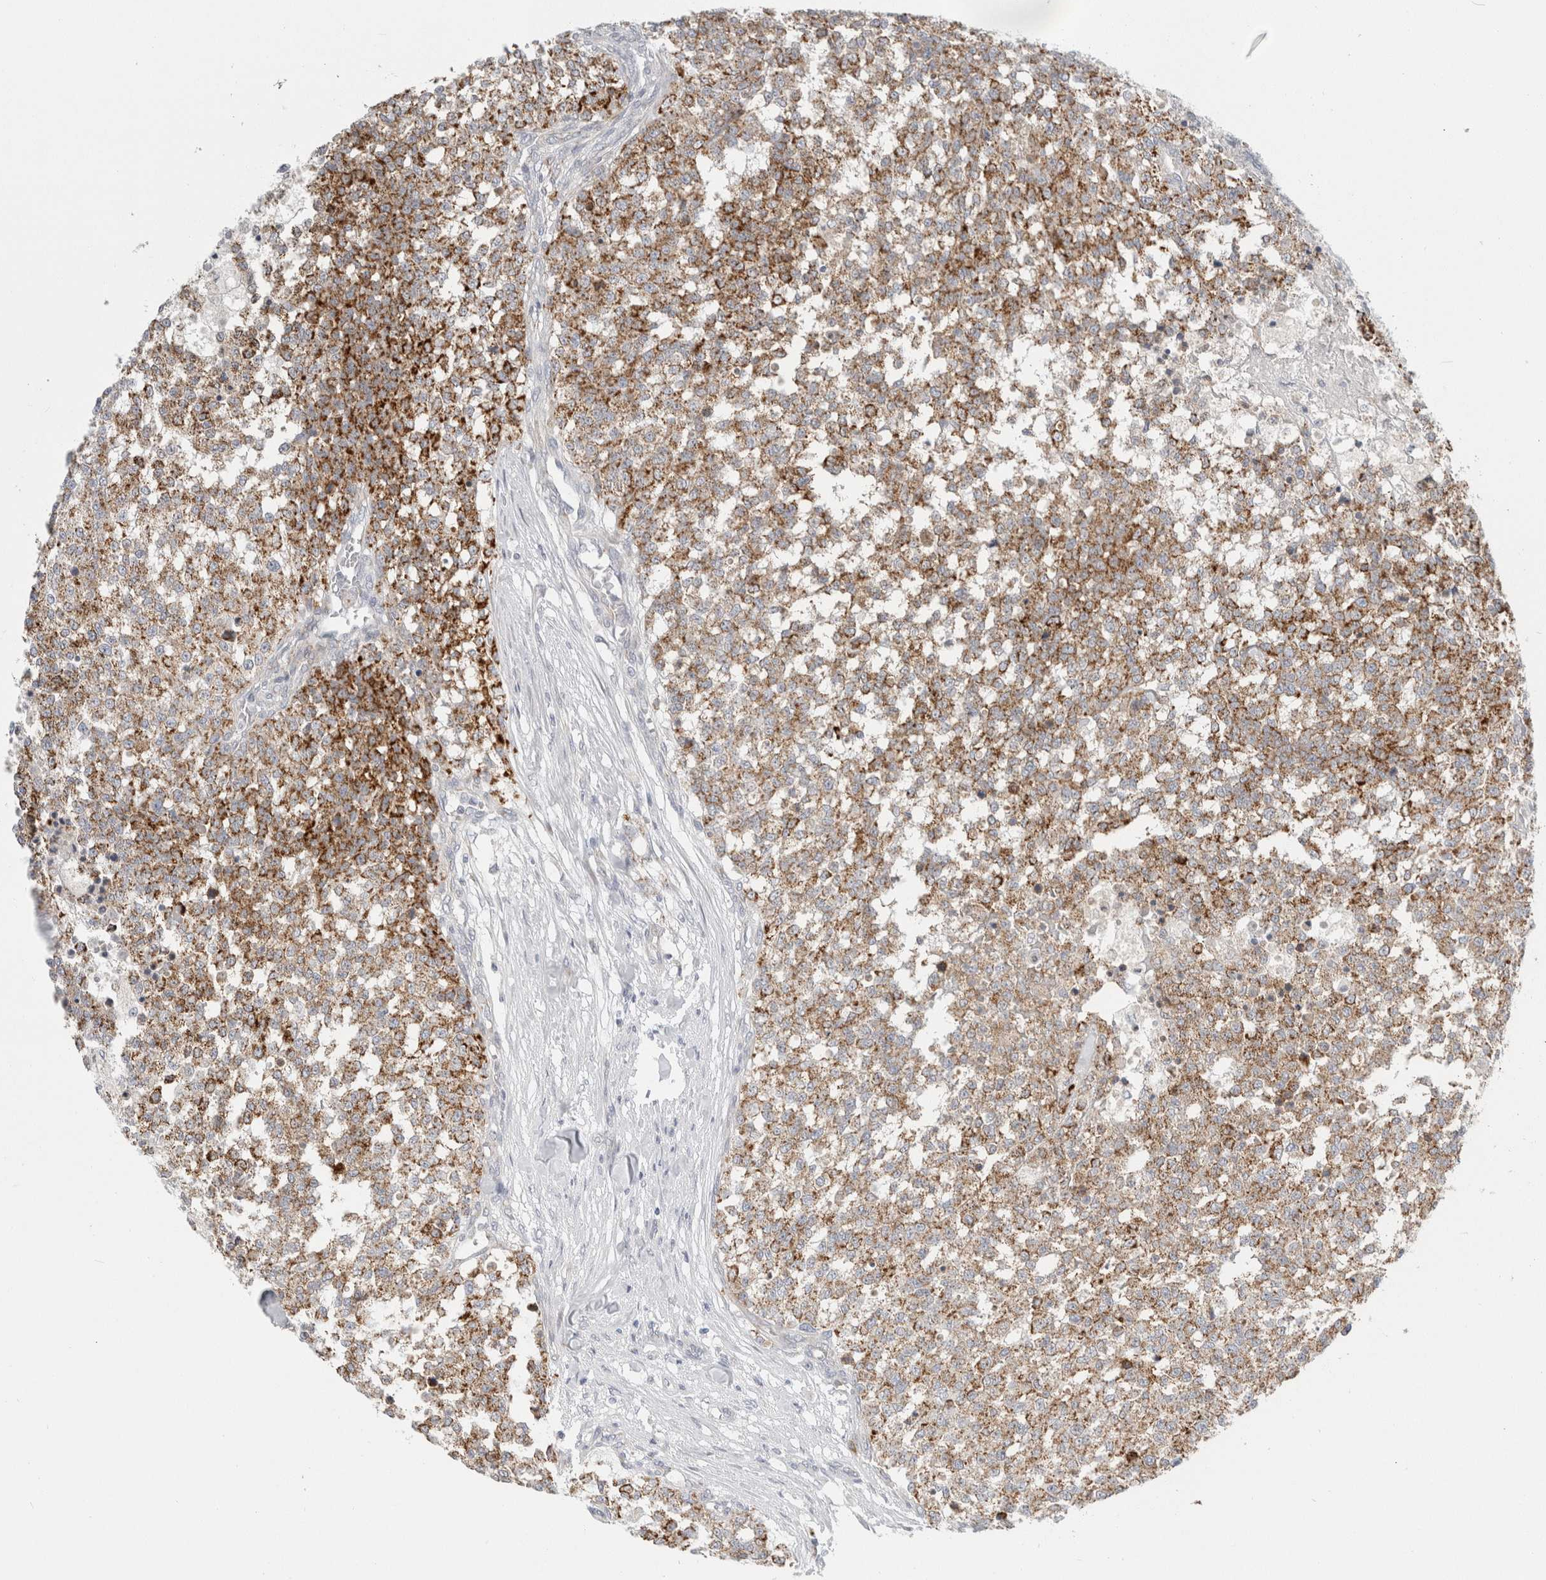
{"staining": {"intensity": "strong", "quantity": ">75%", "location": "cytoplasmic/membranous"}, "tissue": "testis cancer", "cell_type": "Tumor cells", "image_type": "cancer", "snomed": [{"axis": "morphology", "description": "Seminoma, NOS"}, {"axis": "topography", "description": "Testis"}], "caption": "Tumor cells show strong cytoplasmic/membranous expression in about >75% of cells in testis seminoma.", "gene": "FAHD1", "patient": {"sex": "male", "age": 59}}